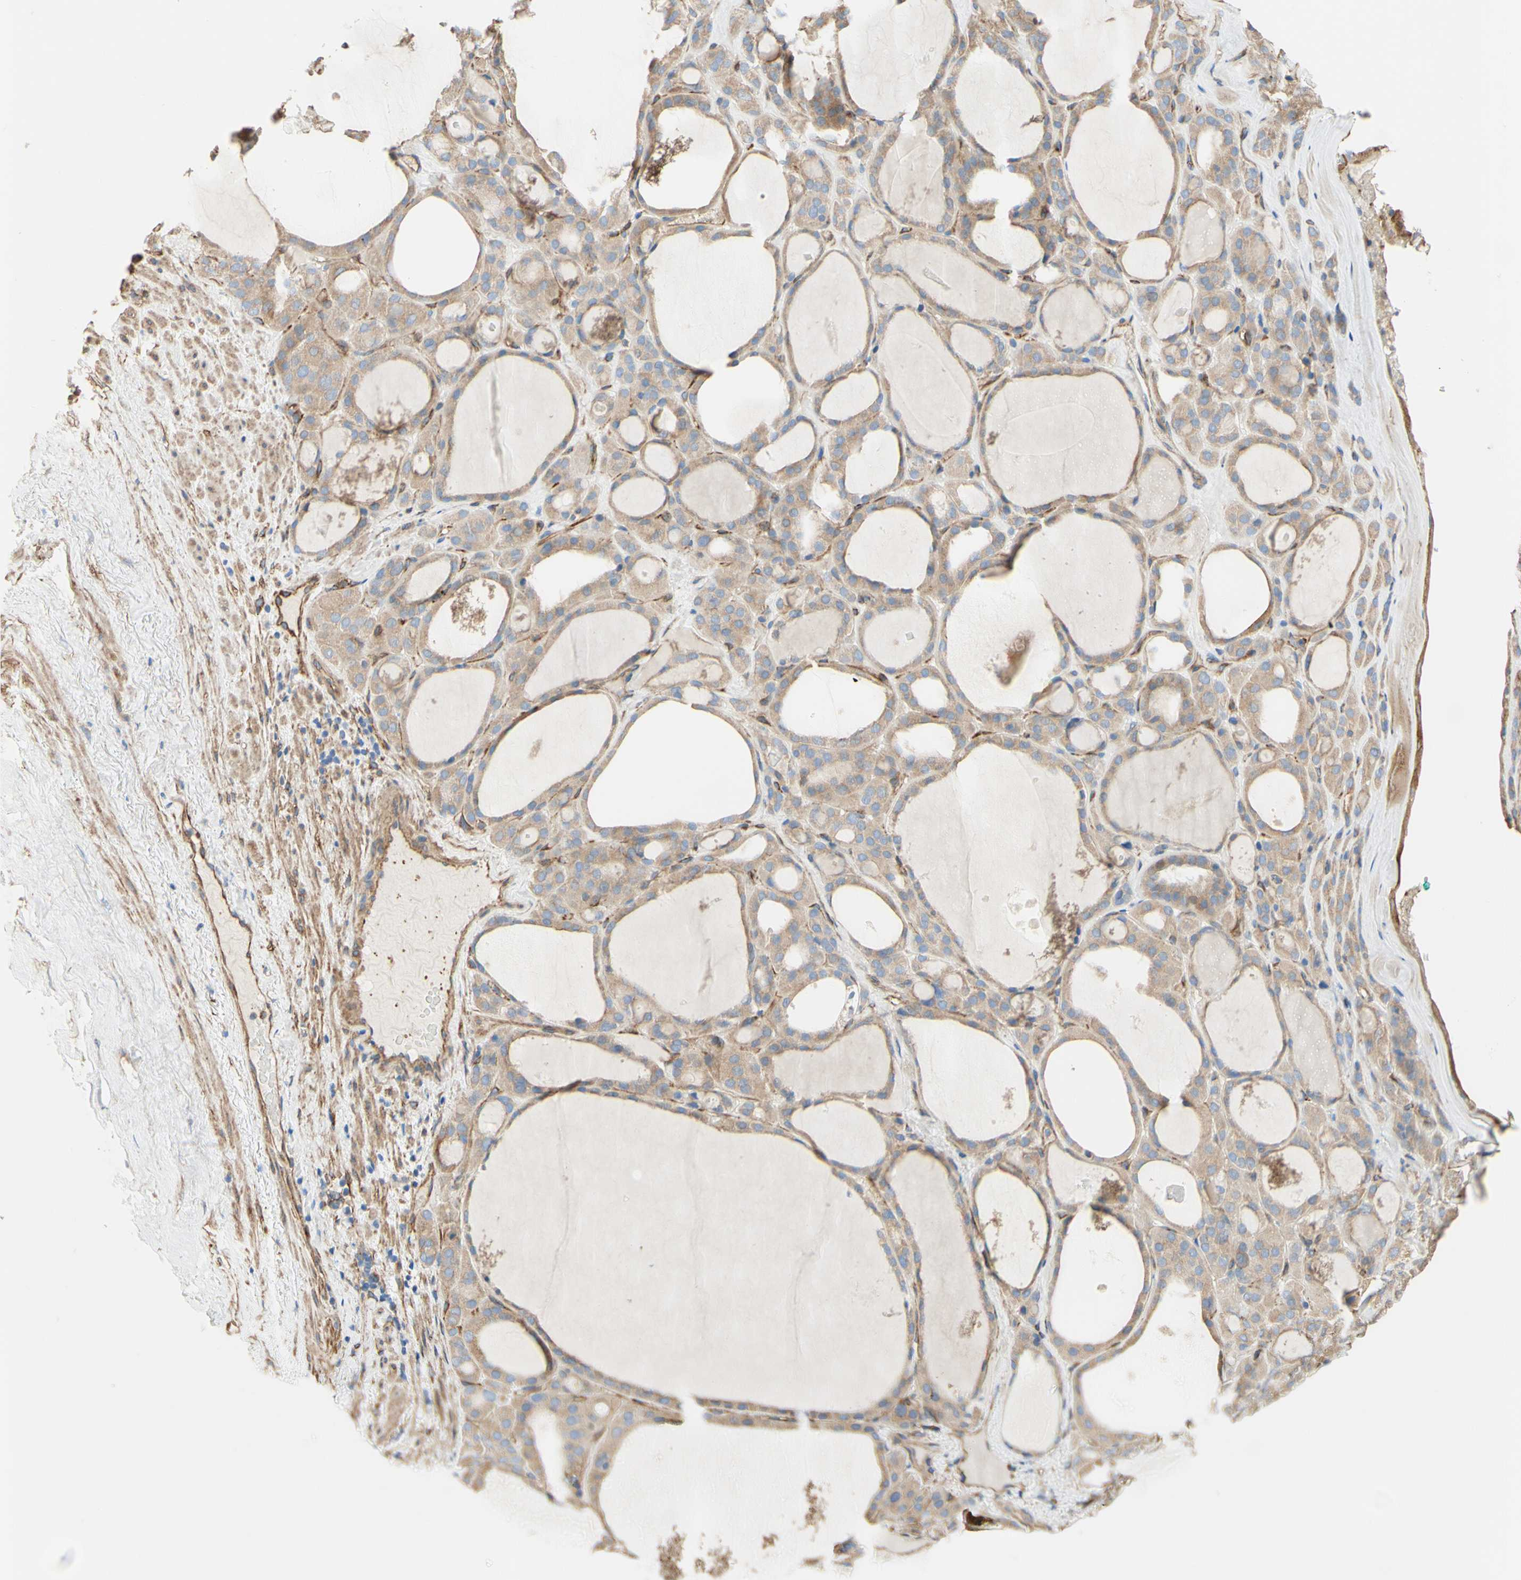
{"staining": {"intensity": "weak", "quantity": ">75%", "location": "cytoplasmic/membranous"}, "tissue": "thyroid gland", "cell_type": "Glandular cells", "image_type": "normal", "snomed": [{"axis": "morphology", "description": "Normal tissue, NOS"}, {"axis": "morphology", "description": "Carcinoma, NOS"}, {"axis": "topography", "description": "Thyroid gland"}], "caption": "A micrograph showing weak cytoplasmic/membranous positivity in about >75% of glandular cells in normal thyroid gland, as visualized by brown immunohistochemical staining.", "gene": "ENDOD1", "patient": {"sex": "female", "age": 86}}